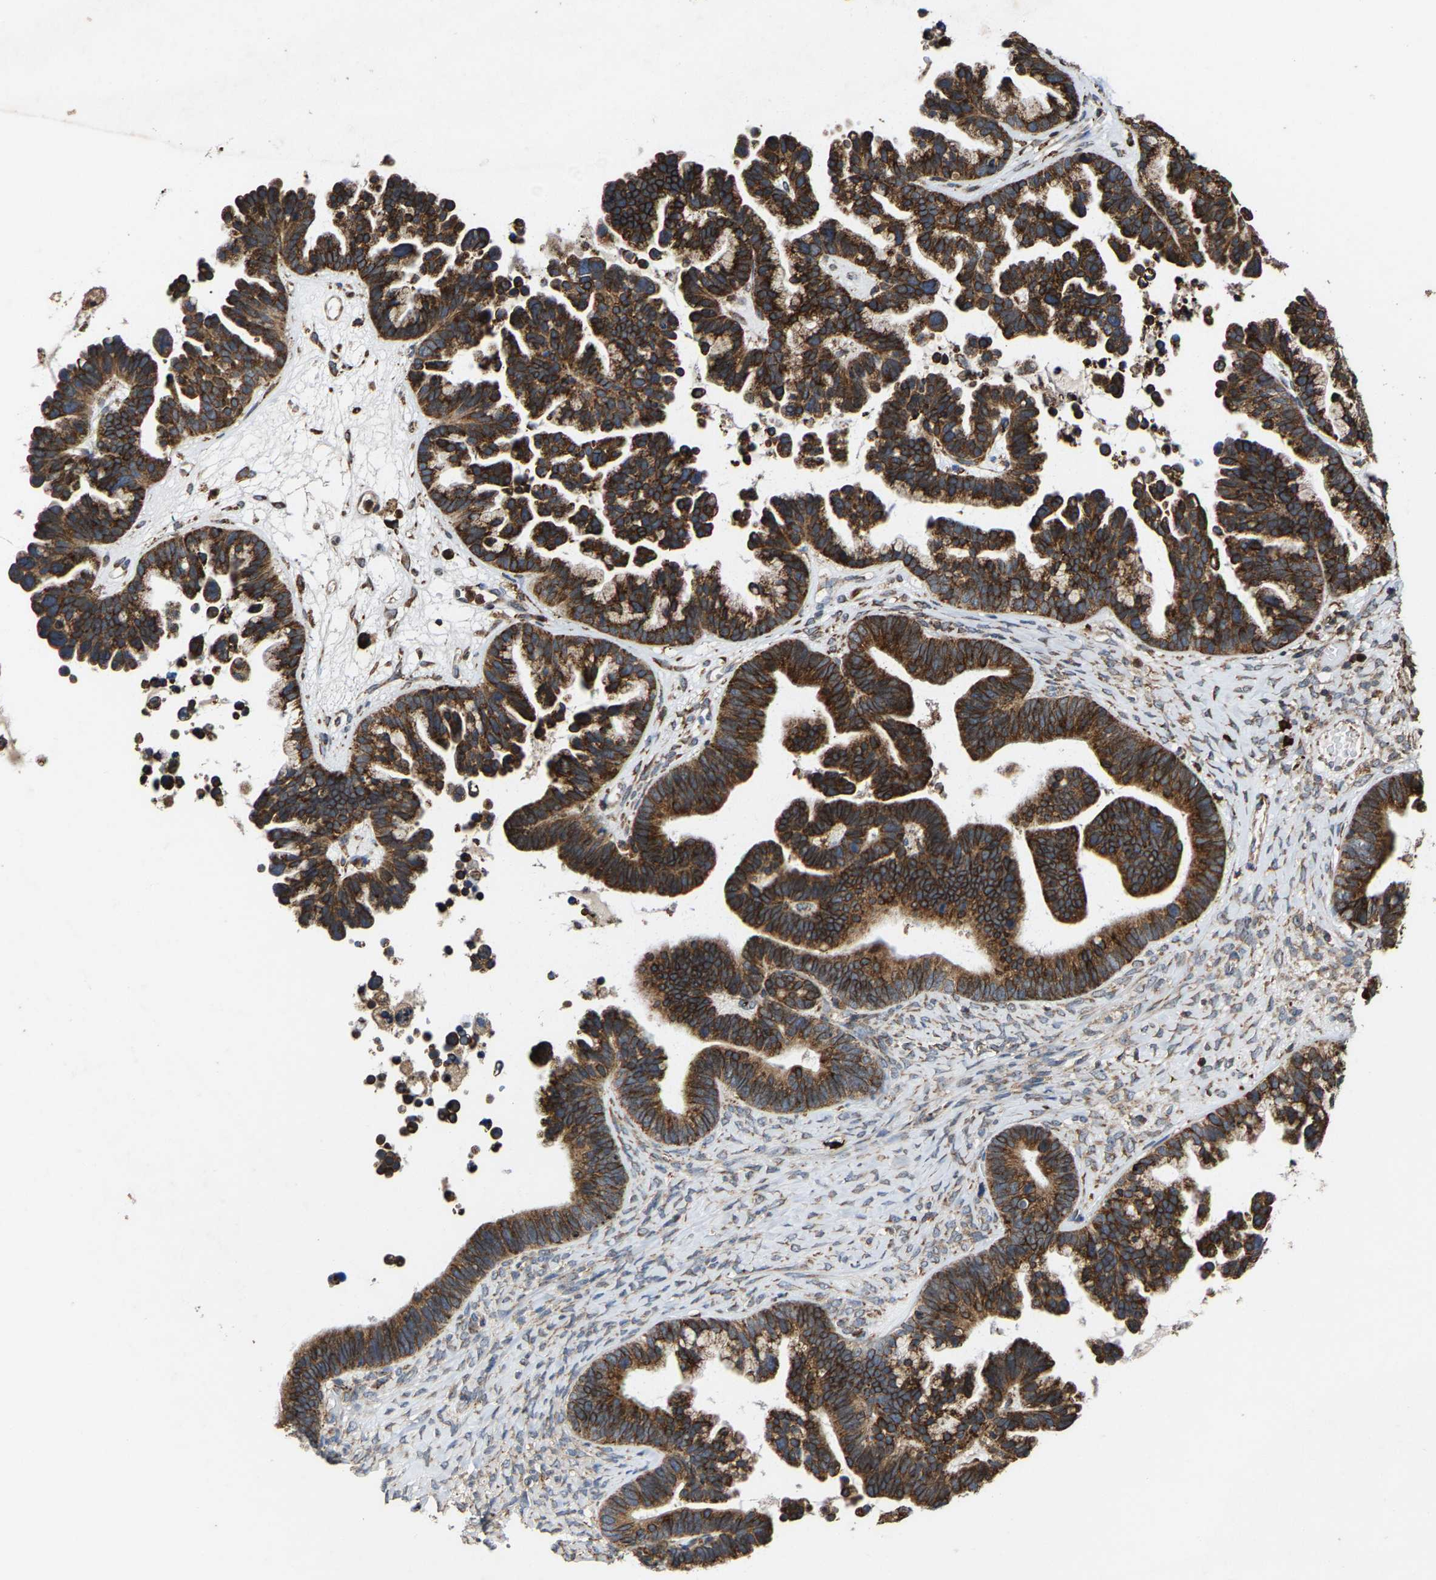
{"staining": {"intensity": "strong", "quantity": ">75%", "location": "cytoplasmic/membranous"}, "tissue": "ovarian cancer", "cell_type": "Tumor cells", "image_type": "cancer", "snomed": [{"axis": "morphology", "description": "Cystadenocarcinoma, serous, NOS"}, {"axis": "topography", "description": "Ovary"}], "caption": "DAB immunohistochemical staining of human ovarian serous cystadenocarcinoma reveals strong cytoplasmic/membranous protein staining in approximately >75% of tumor cells.", "gene": "FGD3", "patient": {"sex": "female", "age": 56}}